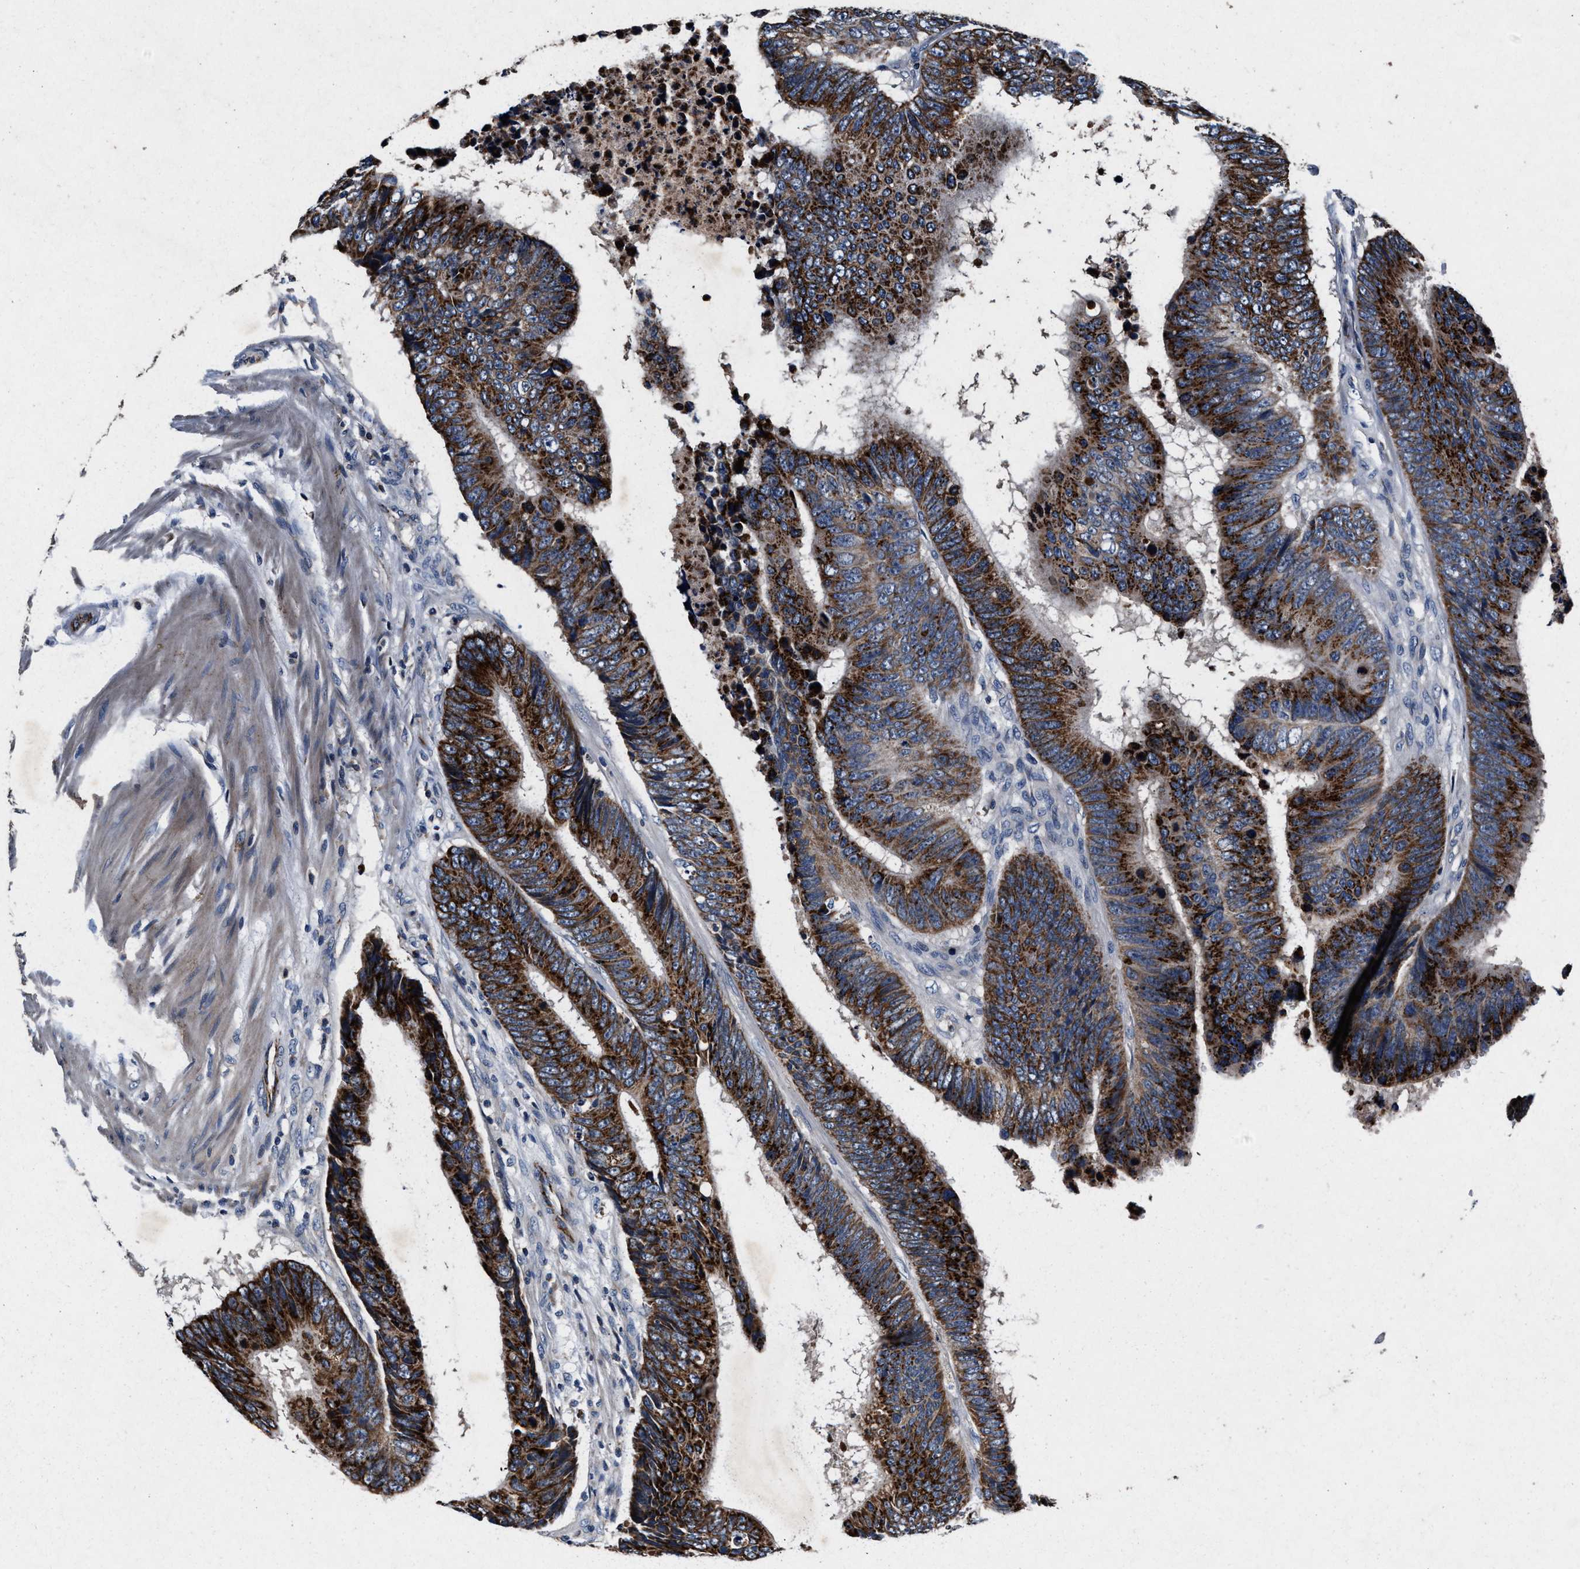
{"staining": {"intensity": "strong", "quantity": ">75%", "location": "cytoplasmic/membranous"}, "tissue": "colorectal cancer", "cell_type": "Tumor cells", "image_type": "cancer", "snomed": [{"axis": "morphology", "description": "Adenocarcinoma, NOS"}, {"axis": "topography", "description": "Colon"}], "caption": "A photomicrograph showing strong cytoplasmic/membranous positivity in approximately >75% of tumor cells in colorectal cancer, as visualized by brown immunohistochemical staining.", "gene": "PKD2L1", "patient": {"sex": "male", "age": 56}}